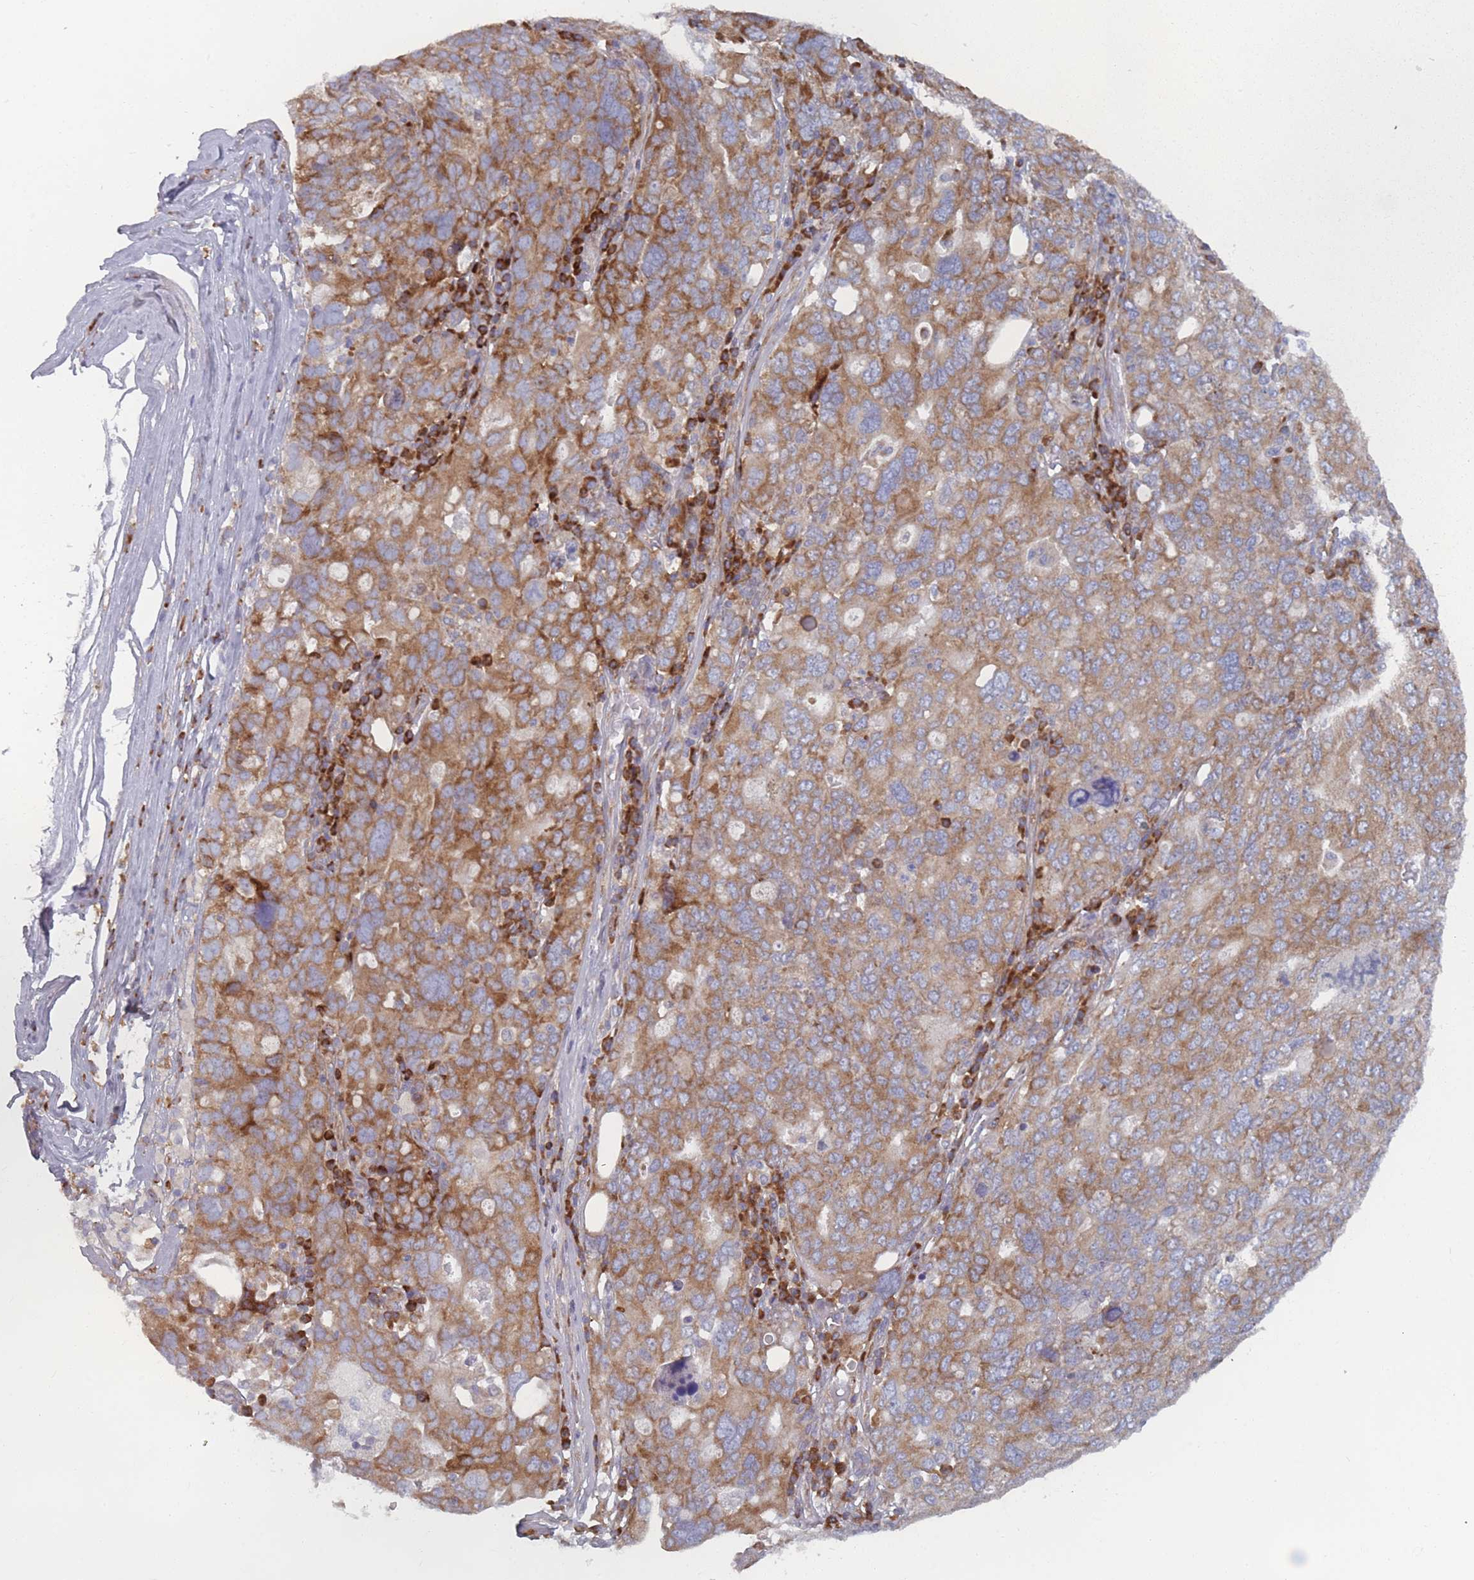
{"staining": {"intensity": "moderate", "quantity": "25%-75%", "location": "cytoplasmic/membranous"}, "tissue": "ovarian cancer", "cell_type": "Tumor cells", "image_type": "cancer", "snomed": [{"axis": "morphology", "description": "Carcinoma, endometroid"}, {"axis": "topography", "description": "Ovary"}], "caption": "The photomicrograph reveals a brown stain indicating the presence of a protein in the cytoplasmic/membranous of tumor cells in endometroid carcinoma (ovarian). The staining is performed using DAB brown chromogen to label protein expression. The nuclei are counter-stained blue using hematoxylin.", "gene": "CACNG5", "patient": {"sex": "female", "age": 62}}